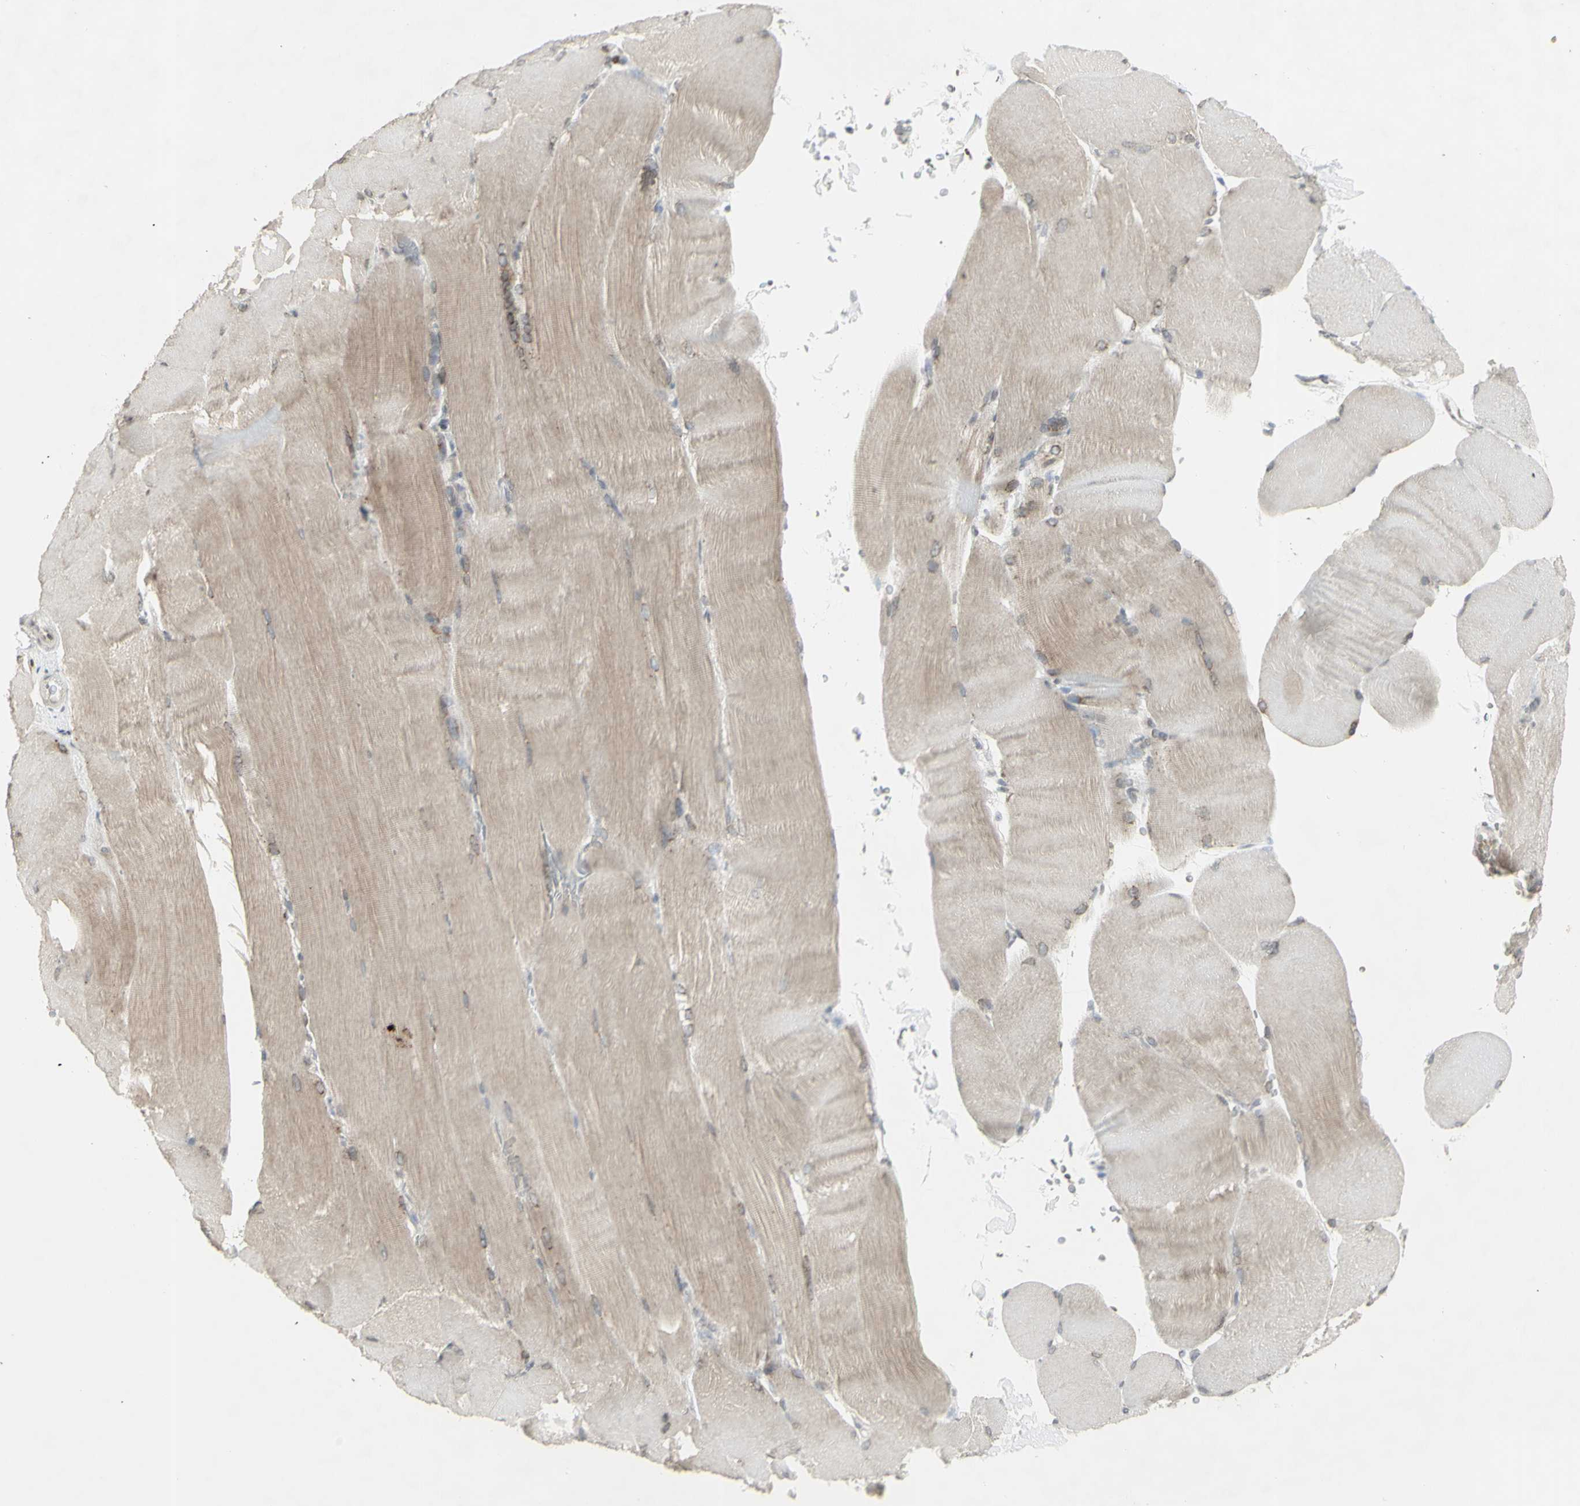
{"staining": {"intensity": "weak", "quantity": "25%-75%", "location": "cytoplasmic/membranous"}, "tissue": "skeletal muscle", "cell_type": "Myocytes", "image_type": "normal", "snomed": [{"axis": "morphology", "description": "Normal tissue, NOS"}, {"axis": "topography", "description": "Skin"}, {"axis": "topography", "description": "Skeletal muscle"}], "caption": "Human skeletal muscle stained for a protein (brown) shows weak cytoplasmic/membranous positive staining in approximately 25%-75% of myocytes.", "gene": "MUC5AC", "patient": {"sex": "male", "age": 83}}